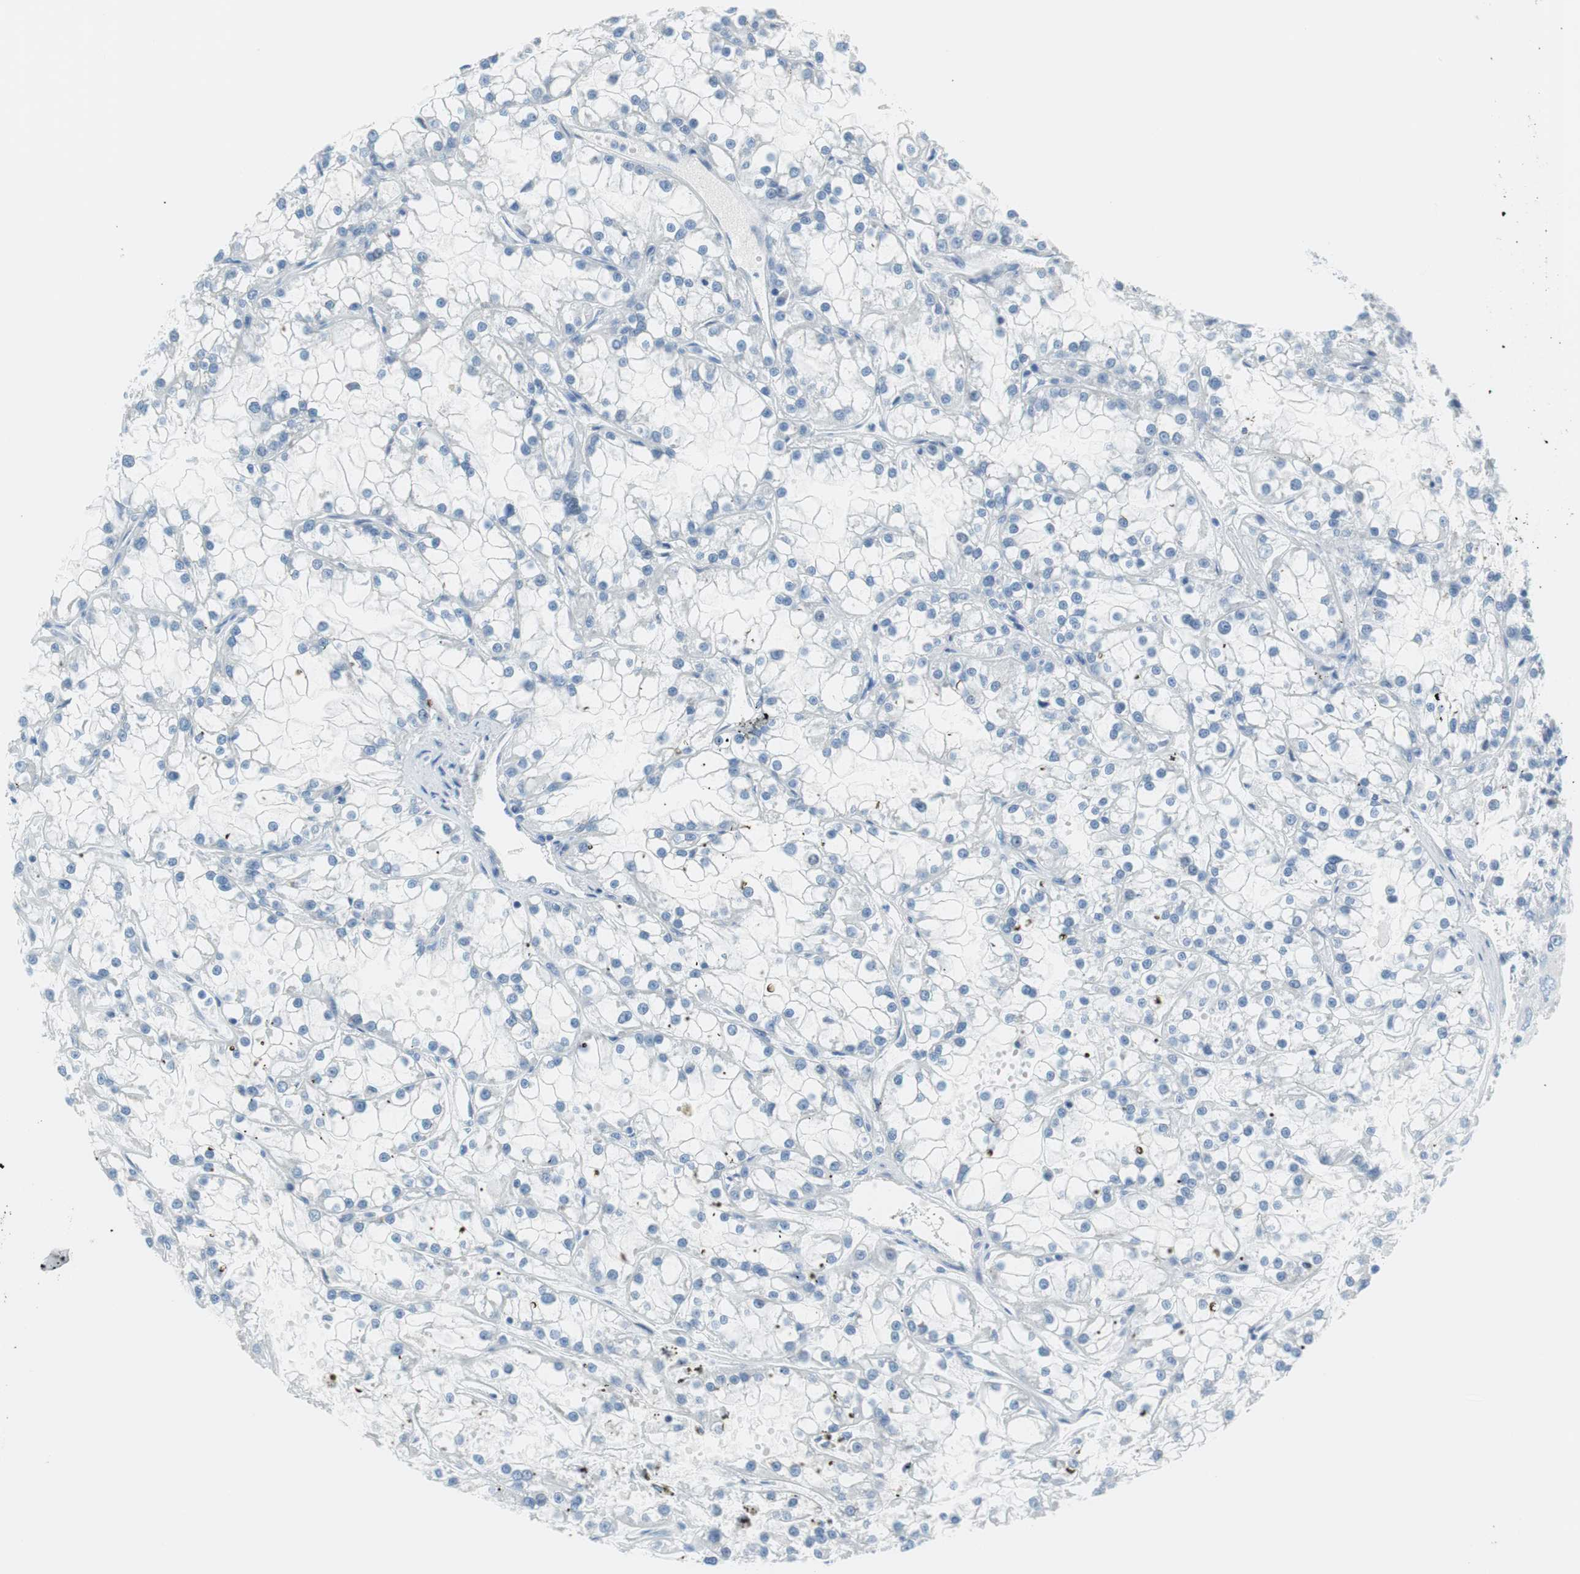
{"staining": {"intensity": "negative", "quantity": "none", "location": "none"}, "tissue": "renal cancer", "cell_type": "Tumor cells", "image_type": "cancer", "snomed": [{"axis": "morphology", "description": "Adenocarcinoma, NOS"}, {"axis": "topography", "description": "Kidney"}], "caption": "This is an immunohistochemistry image of adenocarcinoma (renal). There is no staining in tumor cells.", "gene": "MYH1", "patient": {"sex": "female", "age": 52}}